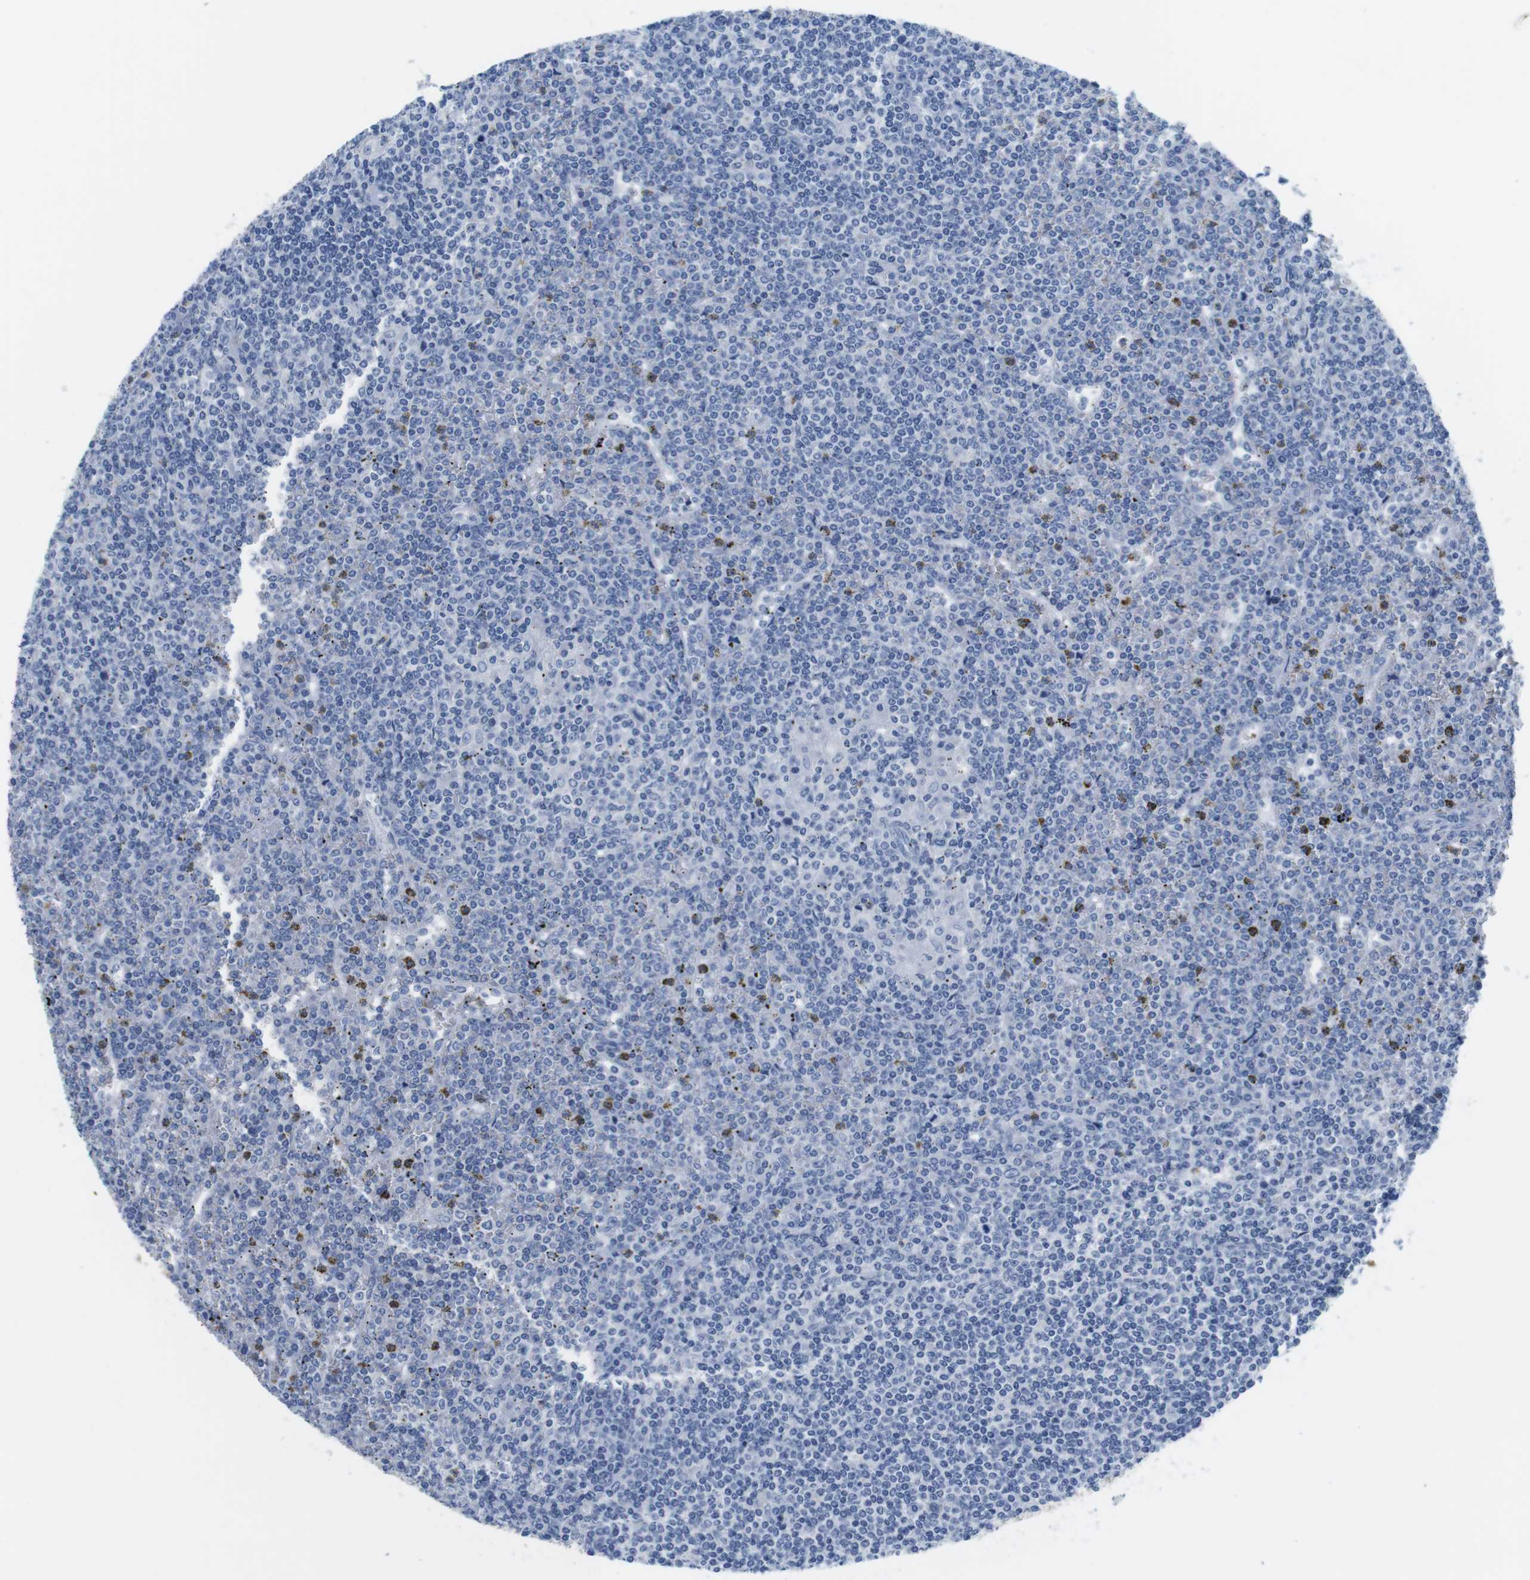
{"staining": {"intensity": "negative", "quantity": "none", "location": "none"}, "tissue": "lymphoma", "cell_type": "Tumor cells", "image_type": "cancer", "snomed": [{"axis": "morphology", "description": "Malignant lymphoma, non-Hodgkin's type, Low grade"}, {"axis": "topography", "description": "Spleen"}], "caption": "An immunohistochemistry histopathology image of malignant lymphoma, non-Hodgkin's type (low-grade) is shown. There is no staining in tumor cells of malignant lymphoma, non-Hodgkin's type (low-grade).", "gene": "MAP6", "patient": {"sex": "female", "age": 19}}